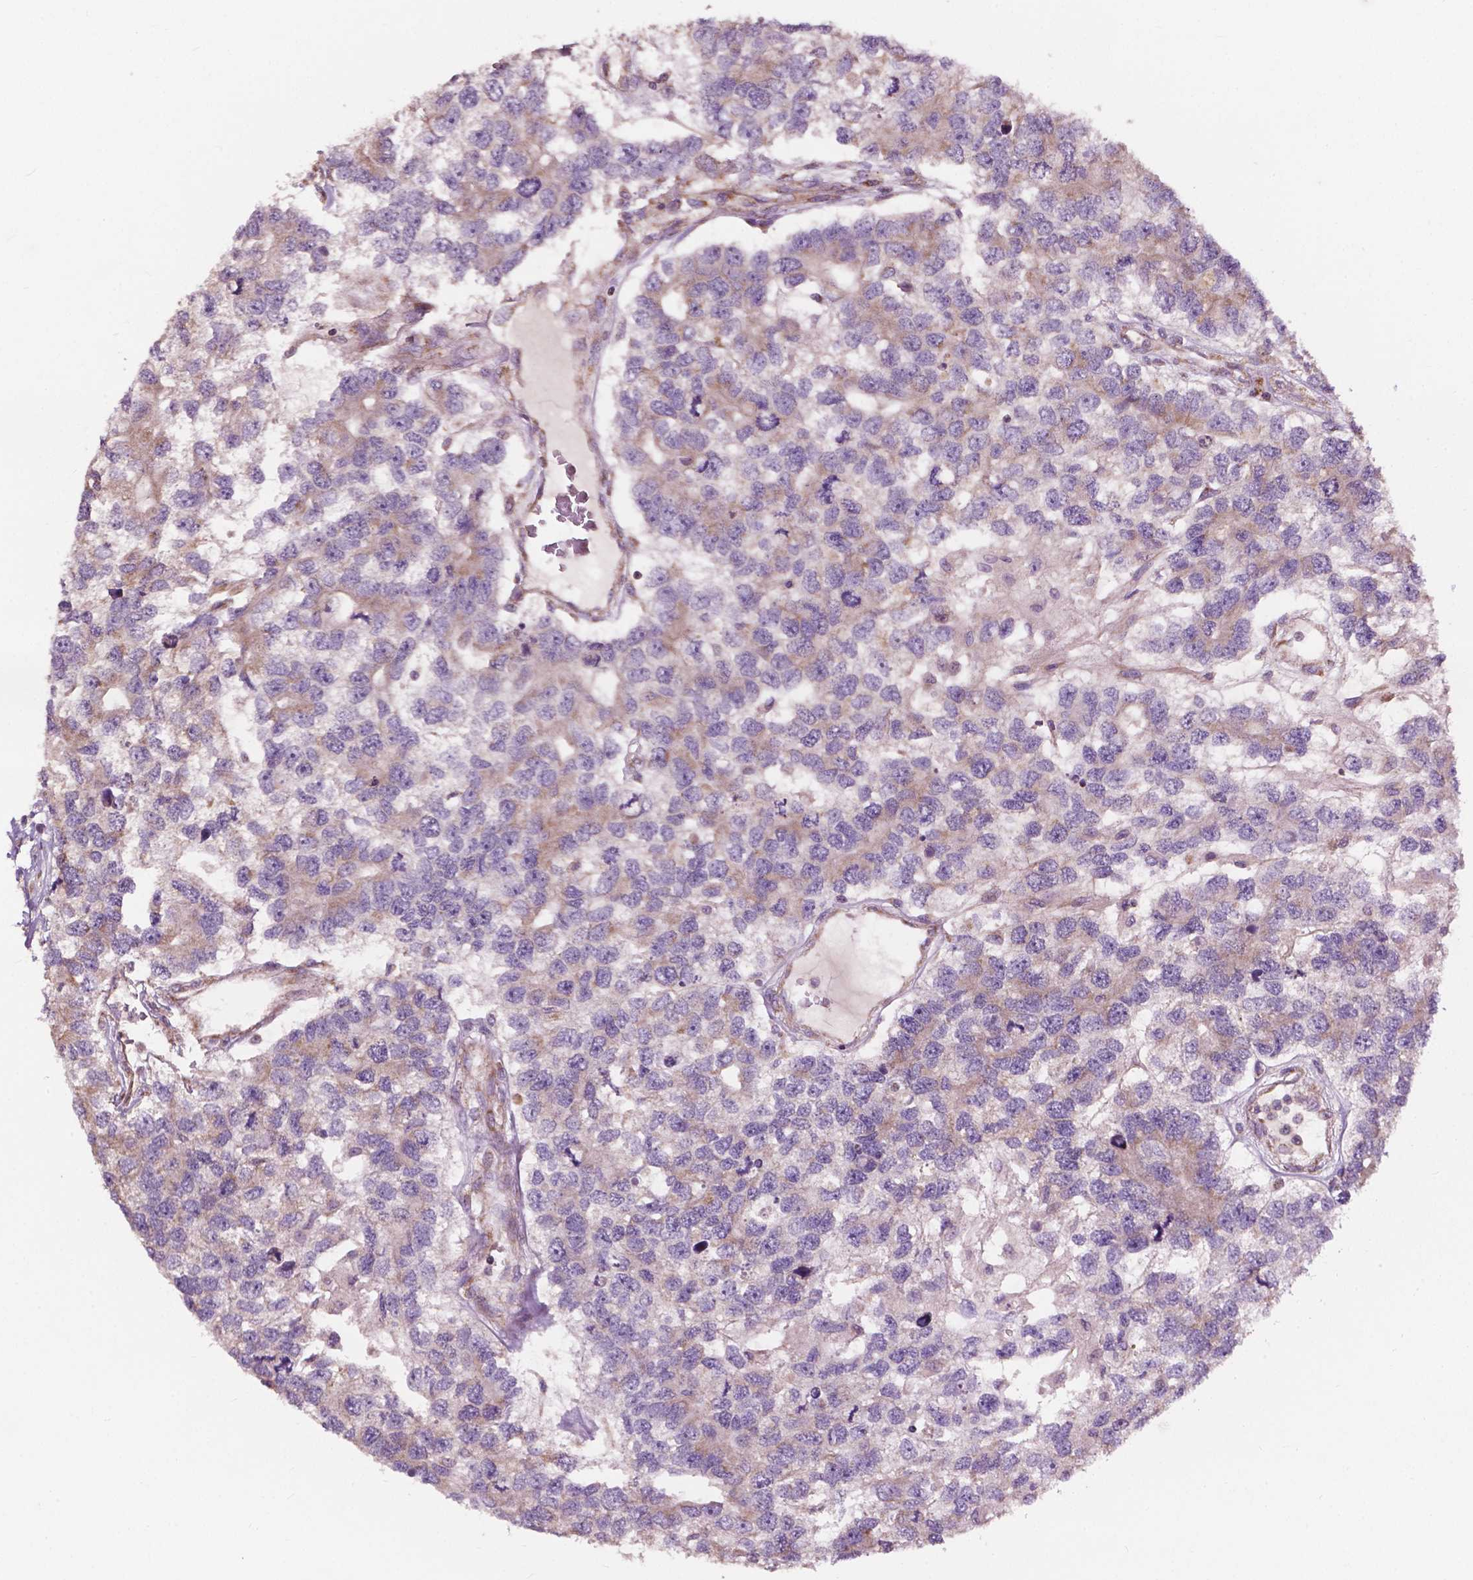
{"staining": {"intensity": "weak", "quantity": "<25%", "location": "cytoplasmic/membranous"}, "tissue": "testis cancer", "cell_type": "Tumor cells", "image_type": "cancer", "snomed": [{"axis": "morphology", "description": "Seminoma, NOS"}, {"axis": "topography", "description": "Testis"}], "caption": "Micrograph shows no significant protein positivity in tumor cells of testis cancer (seminoma).", "gene": "NDUFA10", "patient": {"sex": "male", "age": 52}}